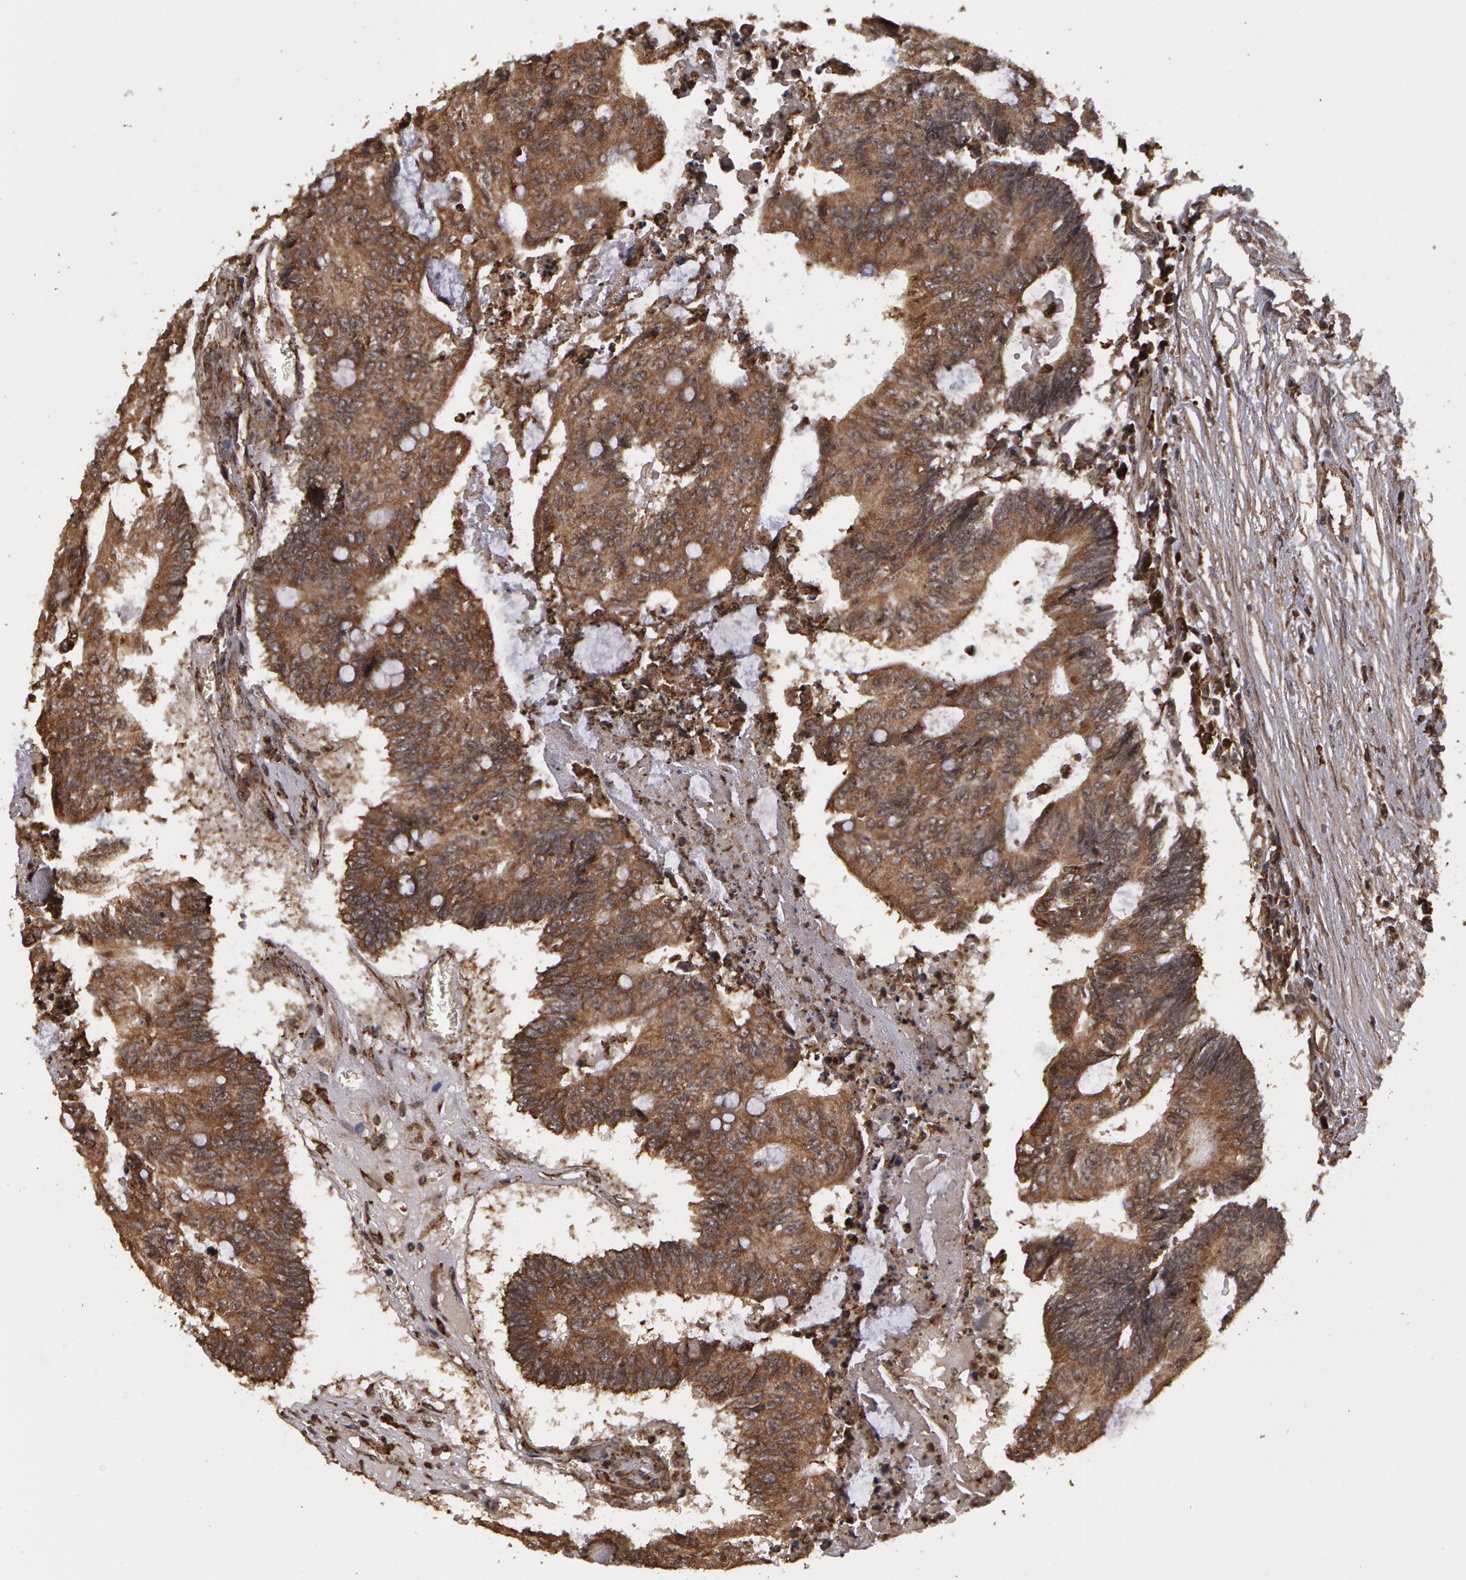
{"staining": {"intensity": "moderate", "quantity": ">75%", "location": "cytoplasmic/membranous"}, "tissue": "colorectal cancer", "cell_type": "Tumor cells", "image_type": "cancer", "snomed": [{"axis": "morphology", "description": "Adenocarcinoma, NOS"}, {"axis": "topography", "description": "Colon"}], "caption": "Tumor cells reveal medium levels of moderate cytoplasmic/membranous staining in about >75% of cells in colorectal adenocarcinoma.", "gene": "CALR", "patient": {"sex": "male", "age": 65}}